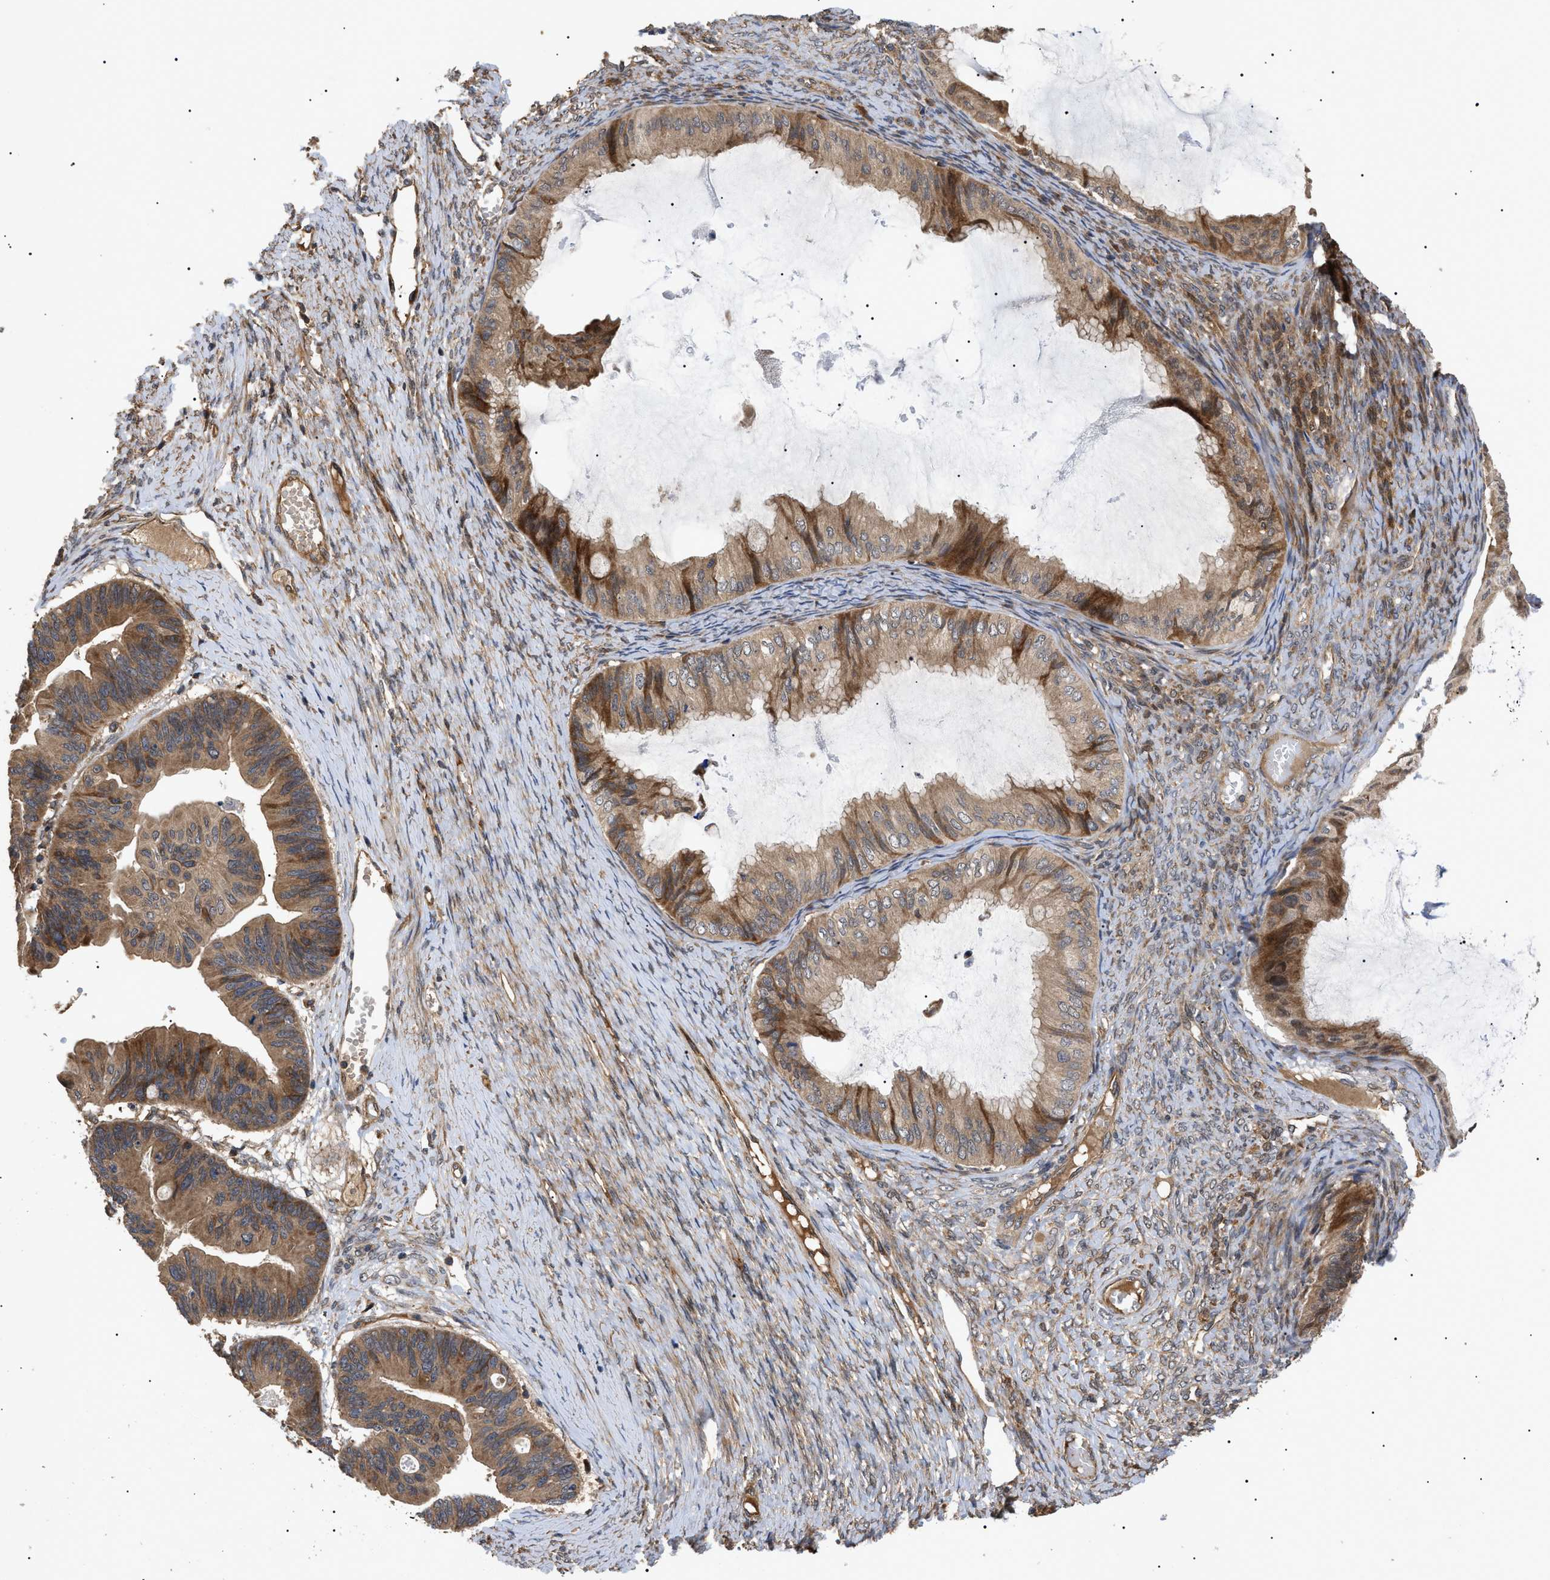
{"staining": {"intensity": "moderate", "quantity": ">75%", "location": "cytoplasmic/membranous"}, "tissue": "ovarian cancer", "cell_type": "Tumor cells", "image_type": "cancer", "snomed": [{"axis": "morphology", "description": "Cystadenocarcinoma, mucinous, NOS"}, {"axis": "topography", "description": "Ovary"}], "caption": "Protein staining of mucinous cystadenocarcinoma (ovarian) tissue demonstrates moderate cytoplasmic/membranous expression in about >75% of tumor cells.", "gene": "ASTL", "patient": {"sex": "female", "age": 61}}